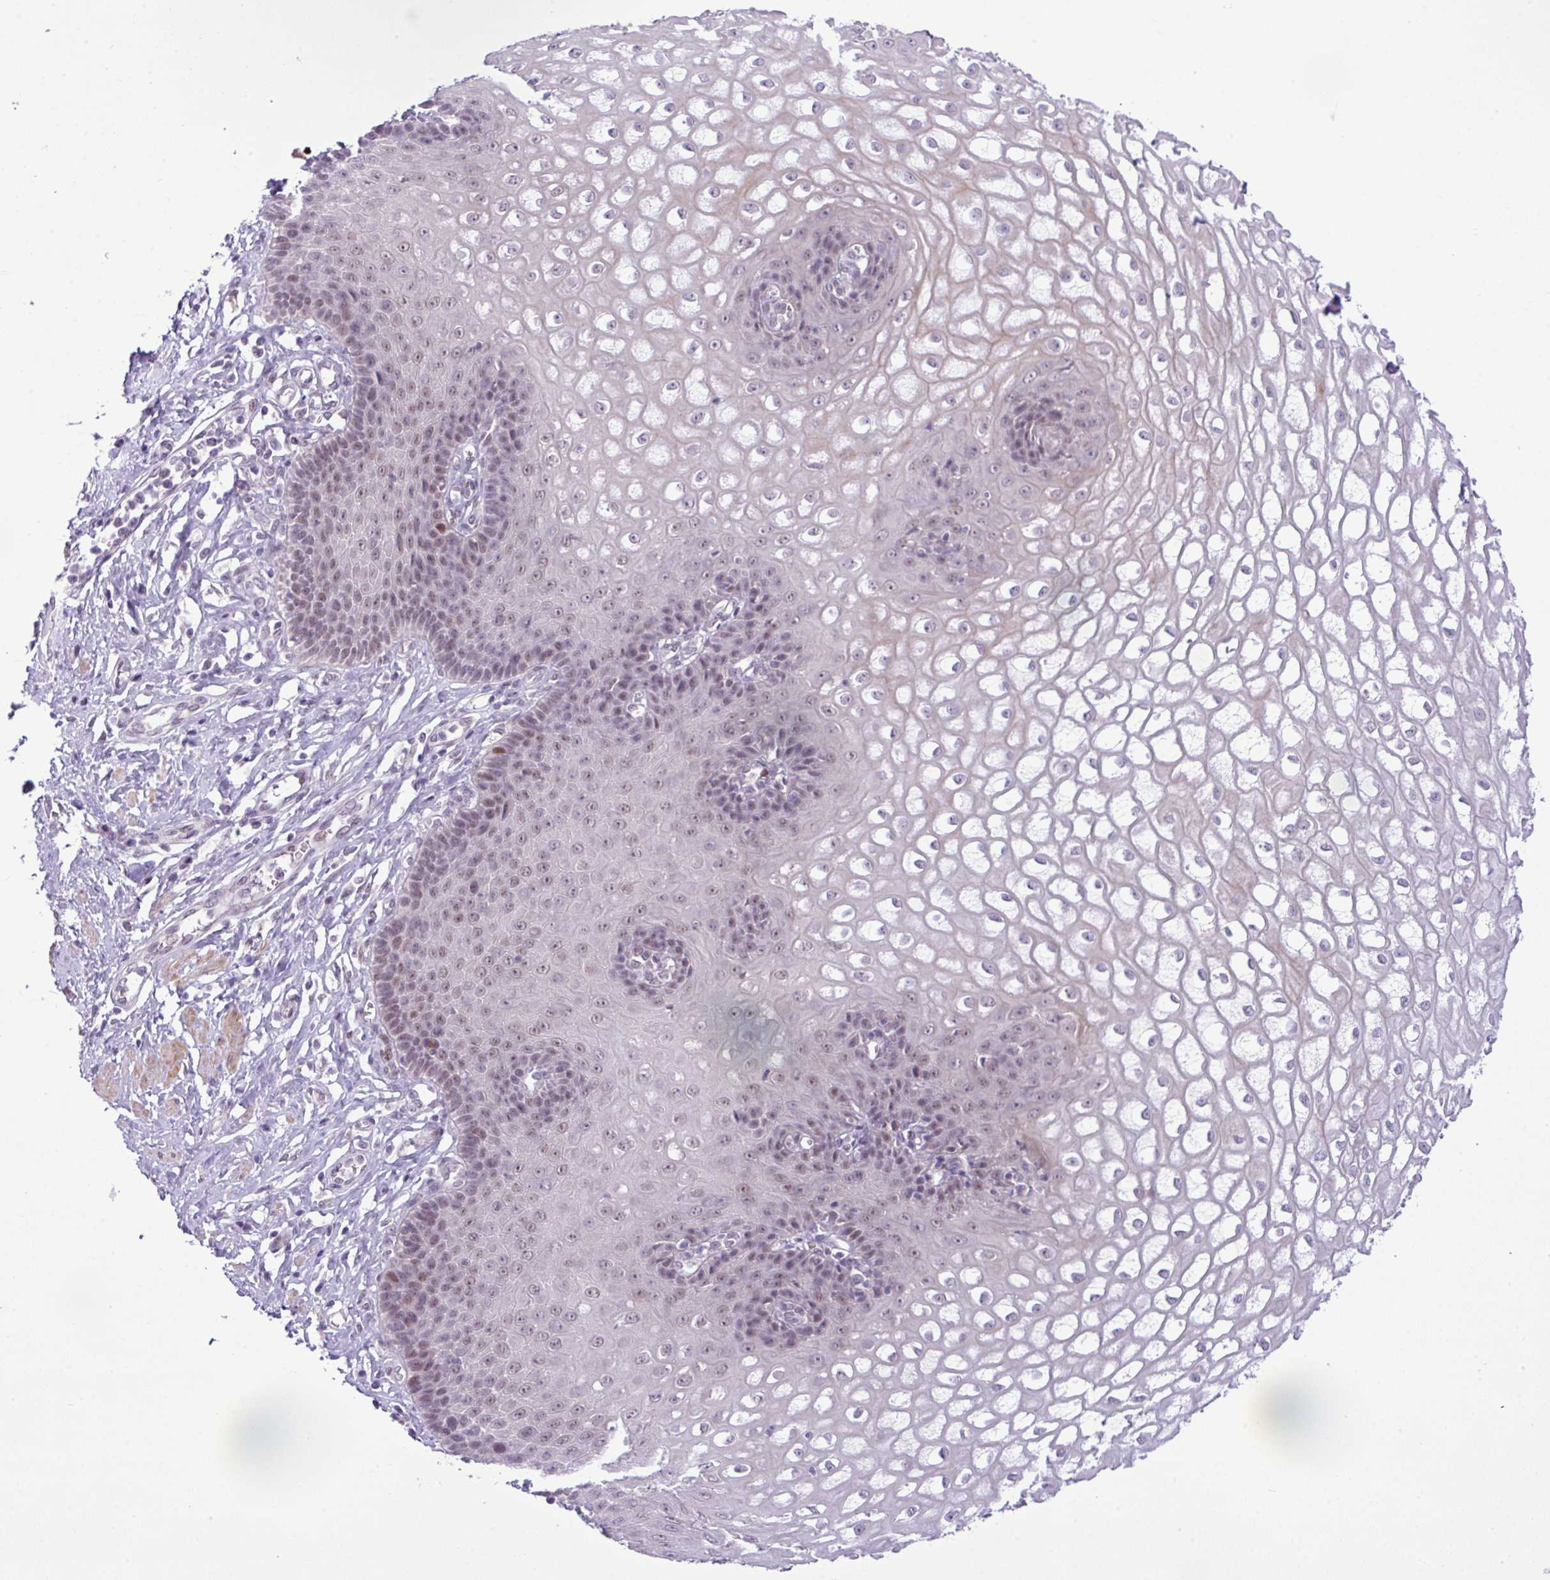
{"staining": {"intensity": "weak", "quantity": "25%-75%", "location": "nuclear"}, "tissue": "esophagus", "cell_type": "Squamous epithelial cells", "image_type": "normal", "snomed": [{"axis": "morphology", "description": "Normal tissue, NOS"}, {"axis": "topography", "description": "Esophagus"}], "caption": "A micrograph of esophagus stained for a protein shows weak nuclear brown staining in squamous epithelial cells. (IHC, brightfield microscopy, high magnification).", "gene": "YLPM1", "patient": {"sex": "male", "age": 67}}